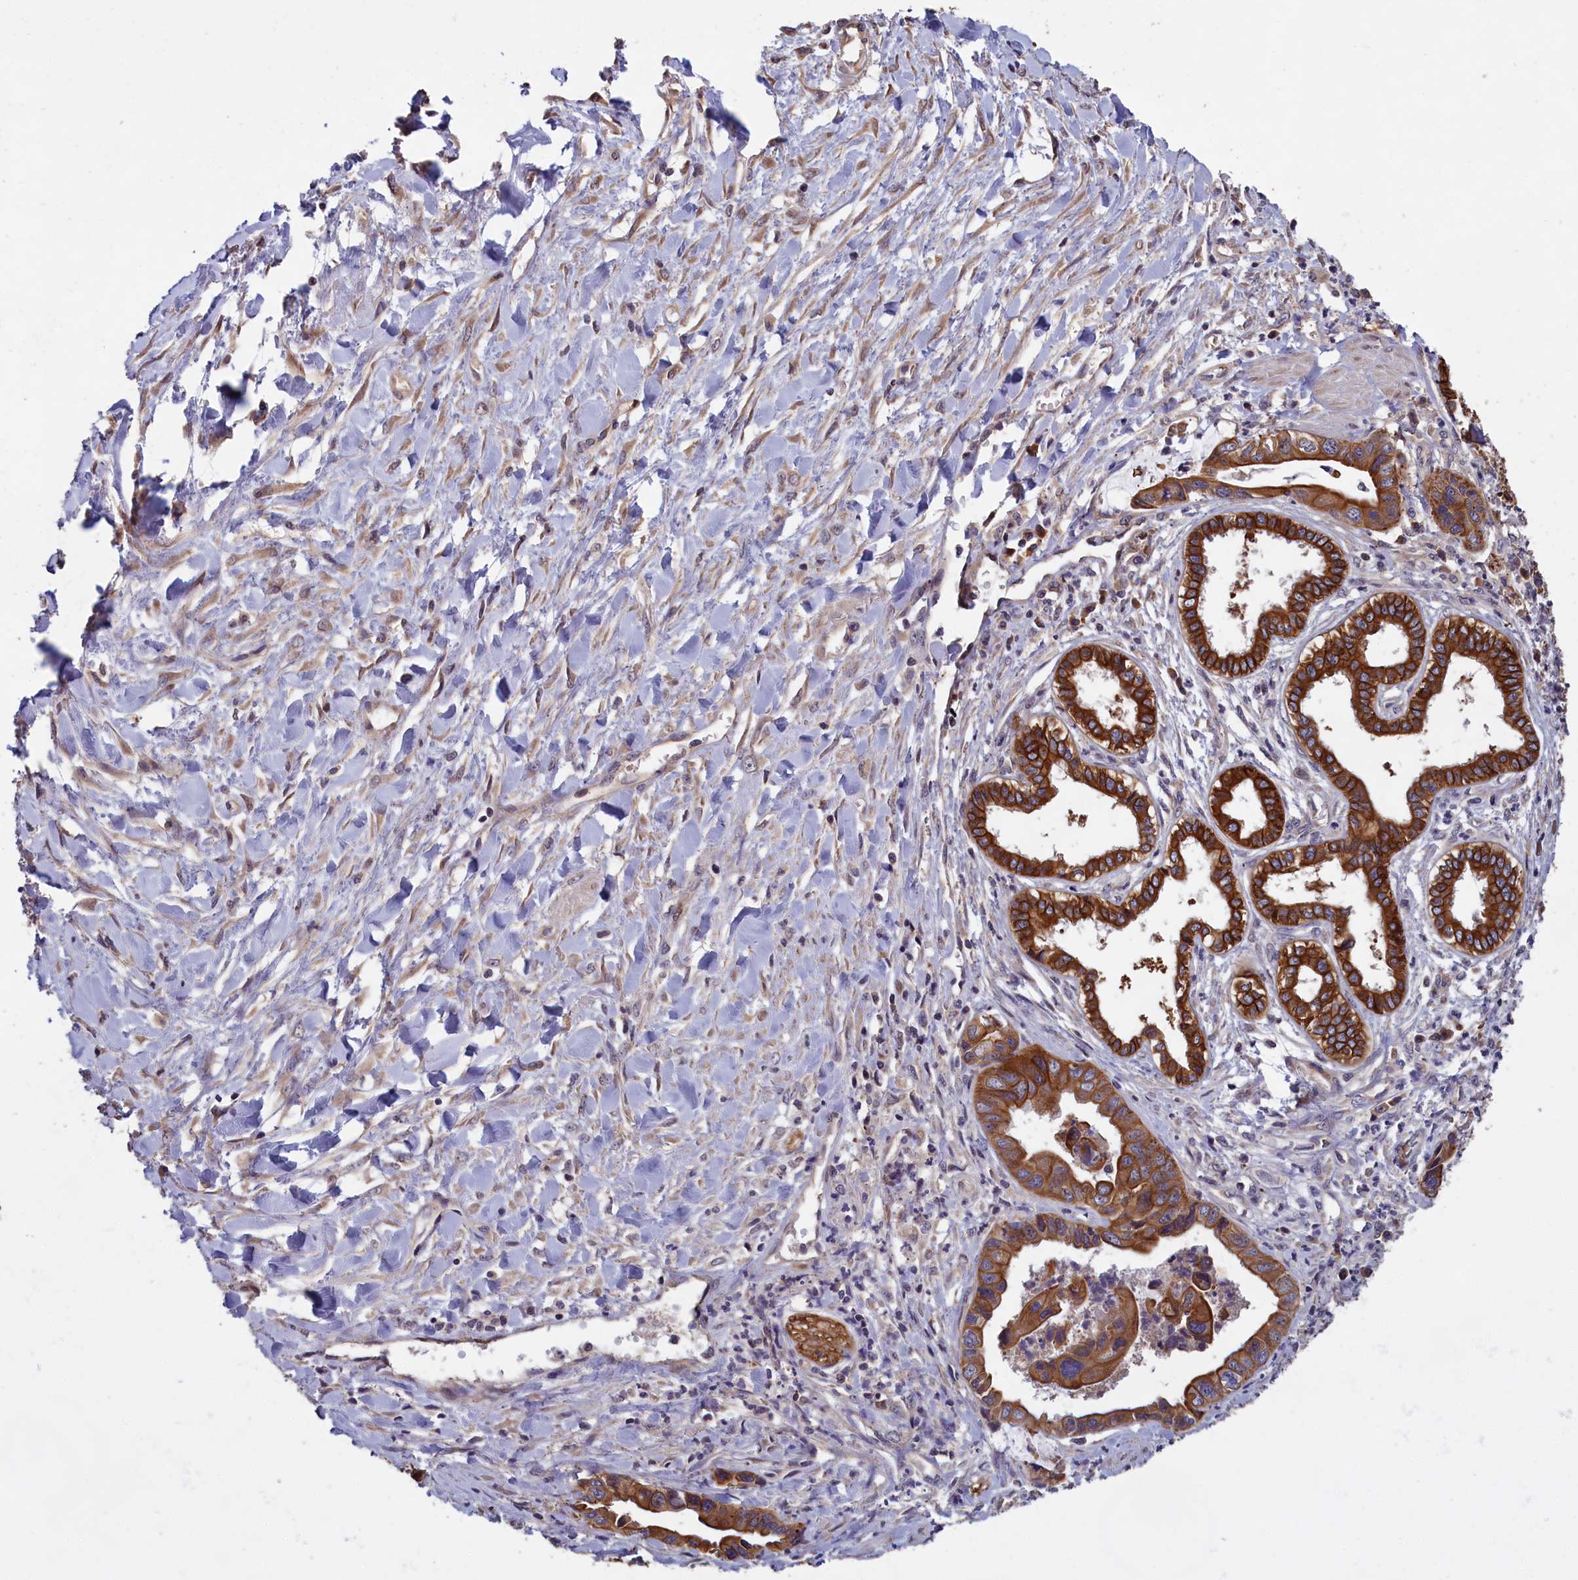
{"staining": {"intensity": "moderate", "quantity": ">75%", "location": "cytoplasmic/membranous"}, "tissue": "pancreatic cancer", "cell_type": "Tumor cells", "image_type": "cancer", "snomed": [{"axis": "morphology", "description": "Adenocarcinoma, NOS"}, {"axis": "topography", "description": "Pancreas"}], "caption": "Immunohistochemistry (DAB) staining of human pancreatic adenocarcinoma exhibits moderate cytoplasmic/membranous protein expression in approximately >75% of tumor cells. The protein is stained brown, and the nuclei are stained in blue (DAB IHC with brightfield microscopy, high magnification).", "gene": "DENND1B", "patient": {"sex": "female", "age": 50}}